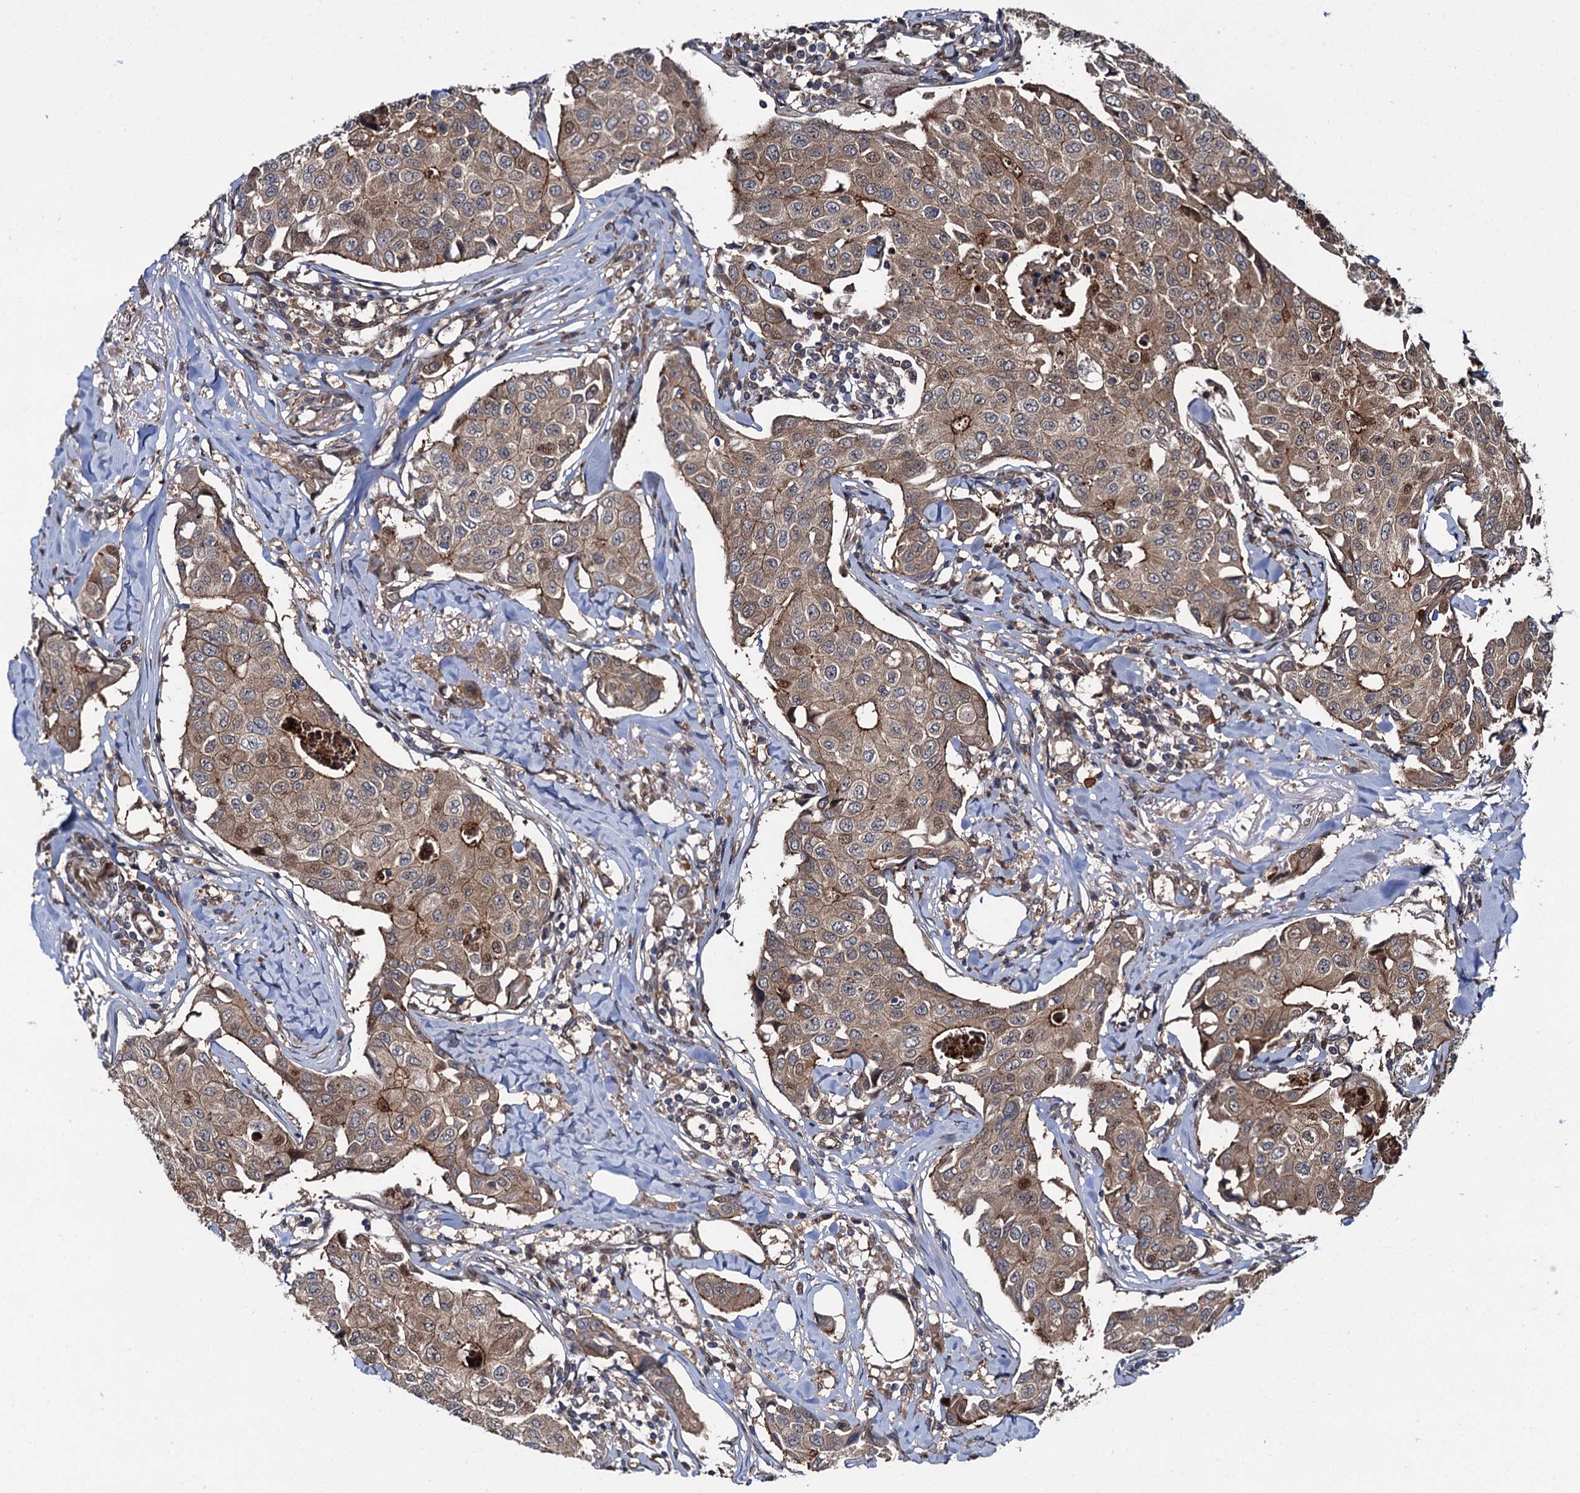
{"staining": {"intensity": "moderate", "quantity": ">75%", "location": "cytoplasmic/membranous"}, "tissue": "breast cancer", "cell_type": "Tumor cells", "image_type": "cancer", "snomed": [{"axis": "morphology", "description": "Duct carcinoma"}, {"axis": "topography", "description": "Breast"}], "caption": "A histopathology image of breast cancer (intraductal carcinoma) stained for a protein exhibits moderate cytoplasmic/membranous brown staining in tumor cells.", "gene": "RHOBTB1", "patient": {"sex": "female", "age": 80}}